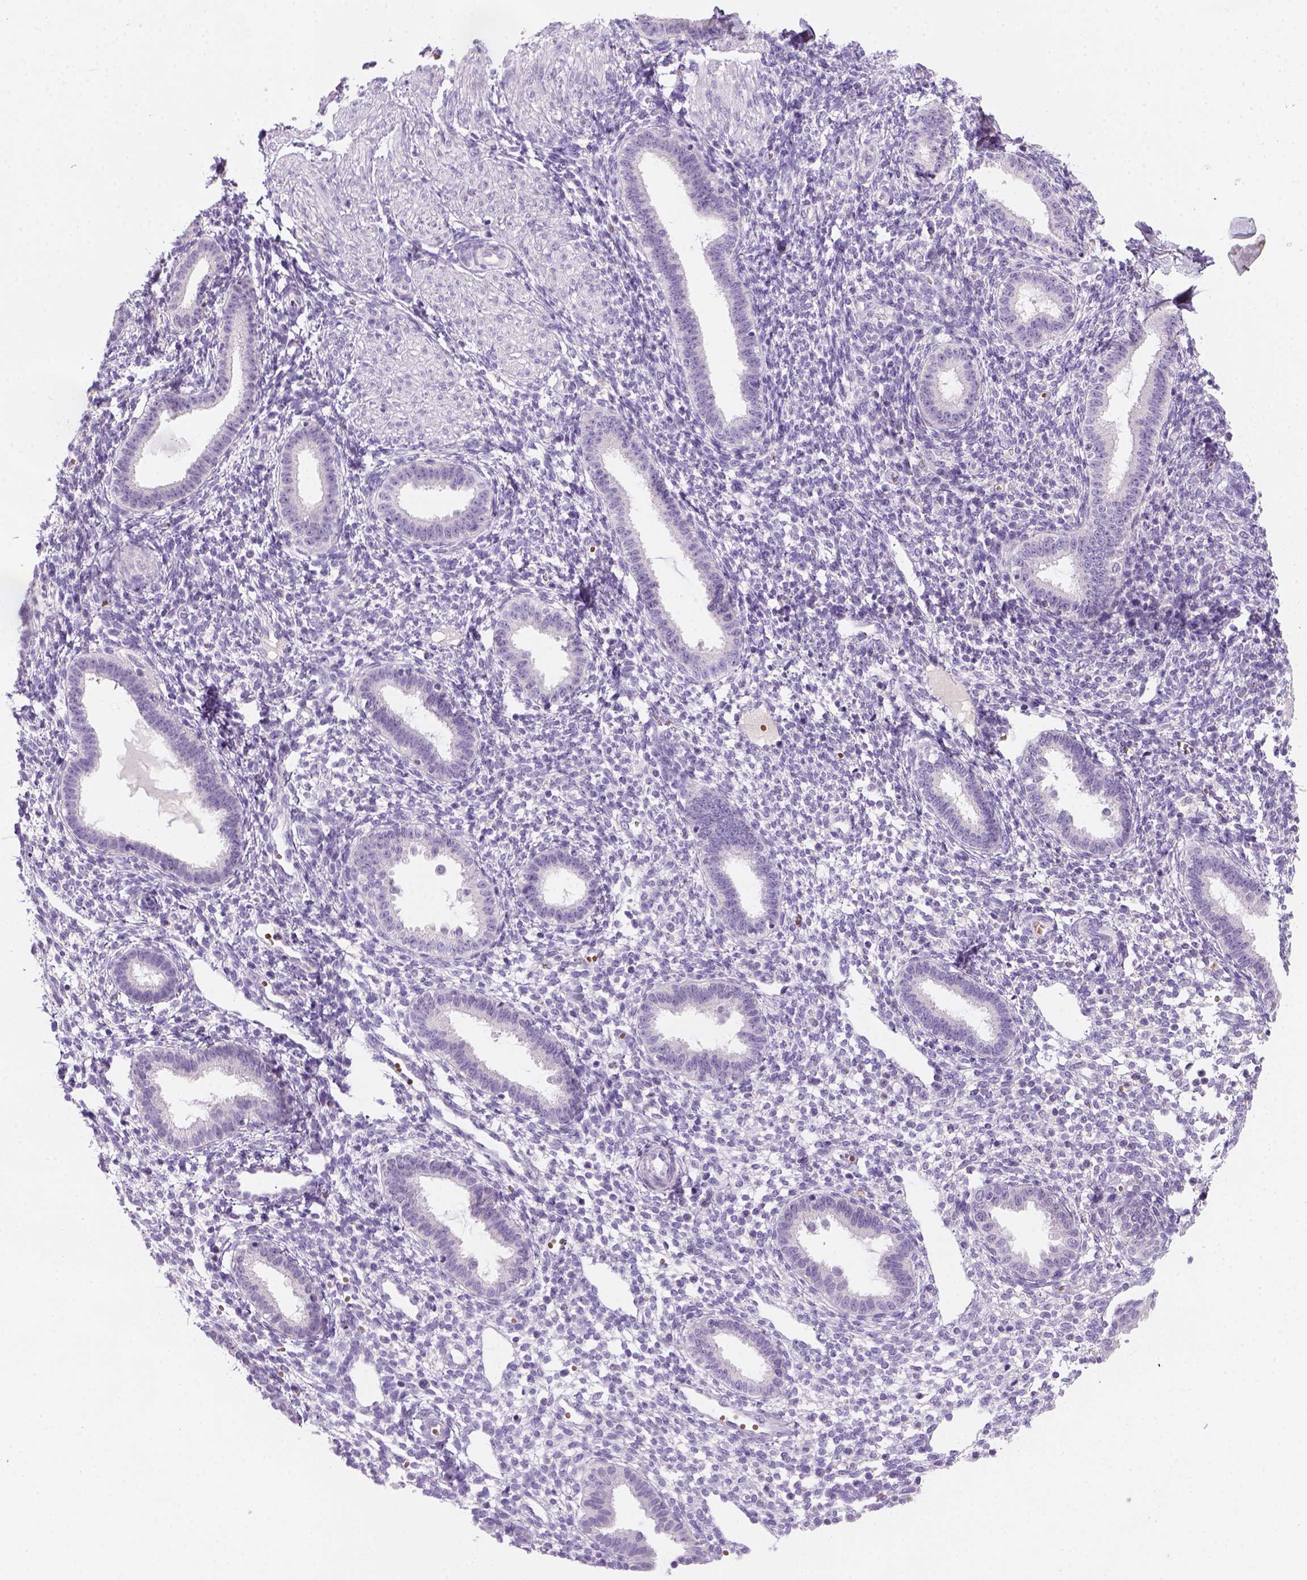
{"staining": {"intensity": "negative", "quantity": "none", "location": "none"}, "tissue": "endometrium", "cell_type": "Cells in endometrial stroma", "image_type": "normal", "snomed": [{"axis": "morphology", "description": "Normal tissue, NOS"}, {"axis": "topography", "description": "Endometrium"}], "caption": "Image shows no significant protein staining in cells in endometrial stroma of normal endometrium.", "gene": "ZMAT4", "patient": {"sex": "female", "age": 36}}